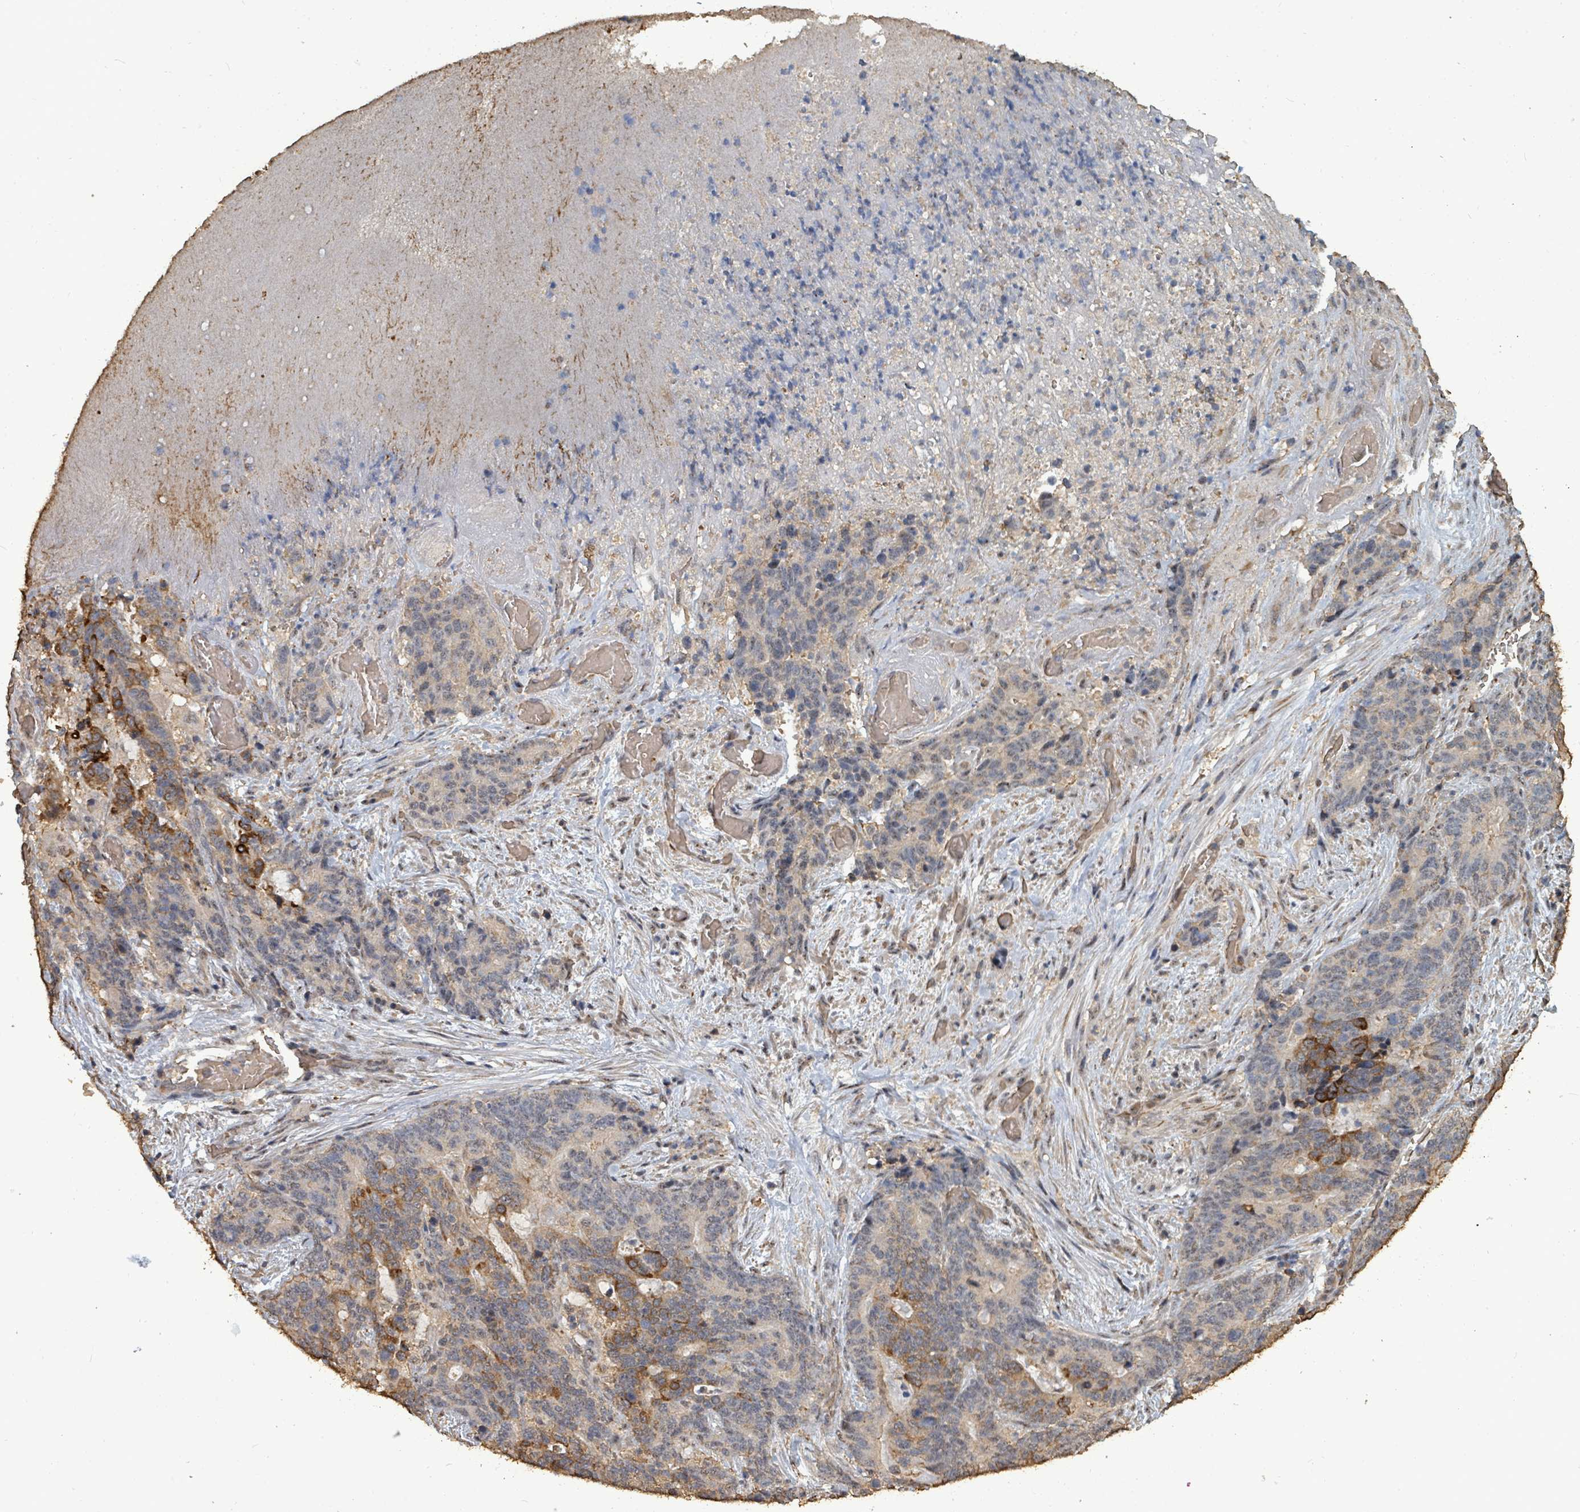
{"staining": {"intensity": "moderate", "quantity": "25%-75%", "location": "cytoplasmic/membranous"}, "tissue": "stomach cancer", "cell_type": "Tumor cells", "image_type": "cancer", "snomed": [{"axis": "morphology", "description": "Normal tissue, NOS"}, {"axis": "morphology", "description": "Adenocarcinoma, NOS"}, {"axis": "topography", "description": "Stomach"}], "caption": "Immunohistochemical staining of adenocarcinoma (stomach) shows moderate cytoplasmic/membranous protein staining in approximately 25%-75% of tumor cells. (IHC, brightfield microscopy, high magnification).", "gene": "C6orf52", "patient": {"sex": "female", "age": 64}}